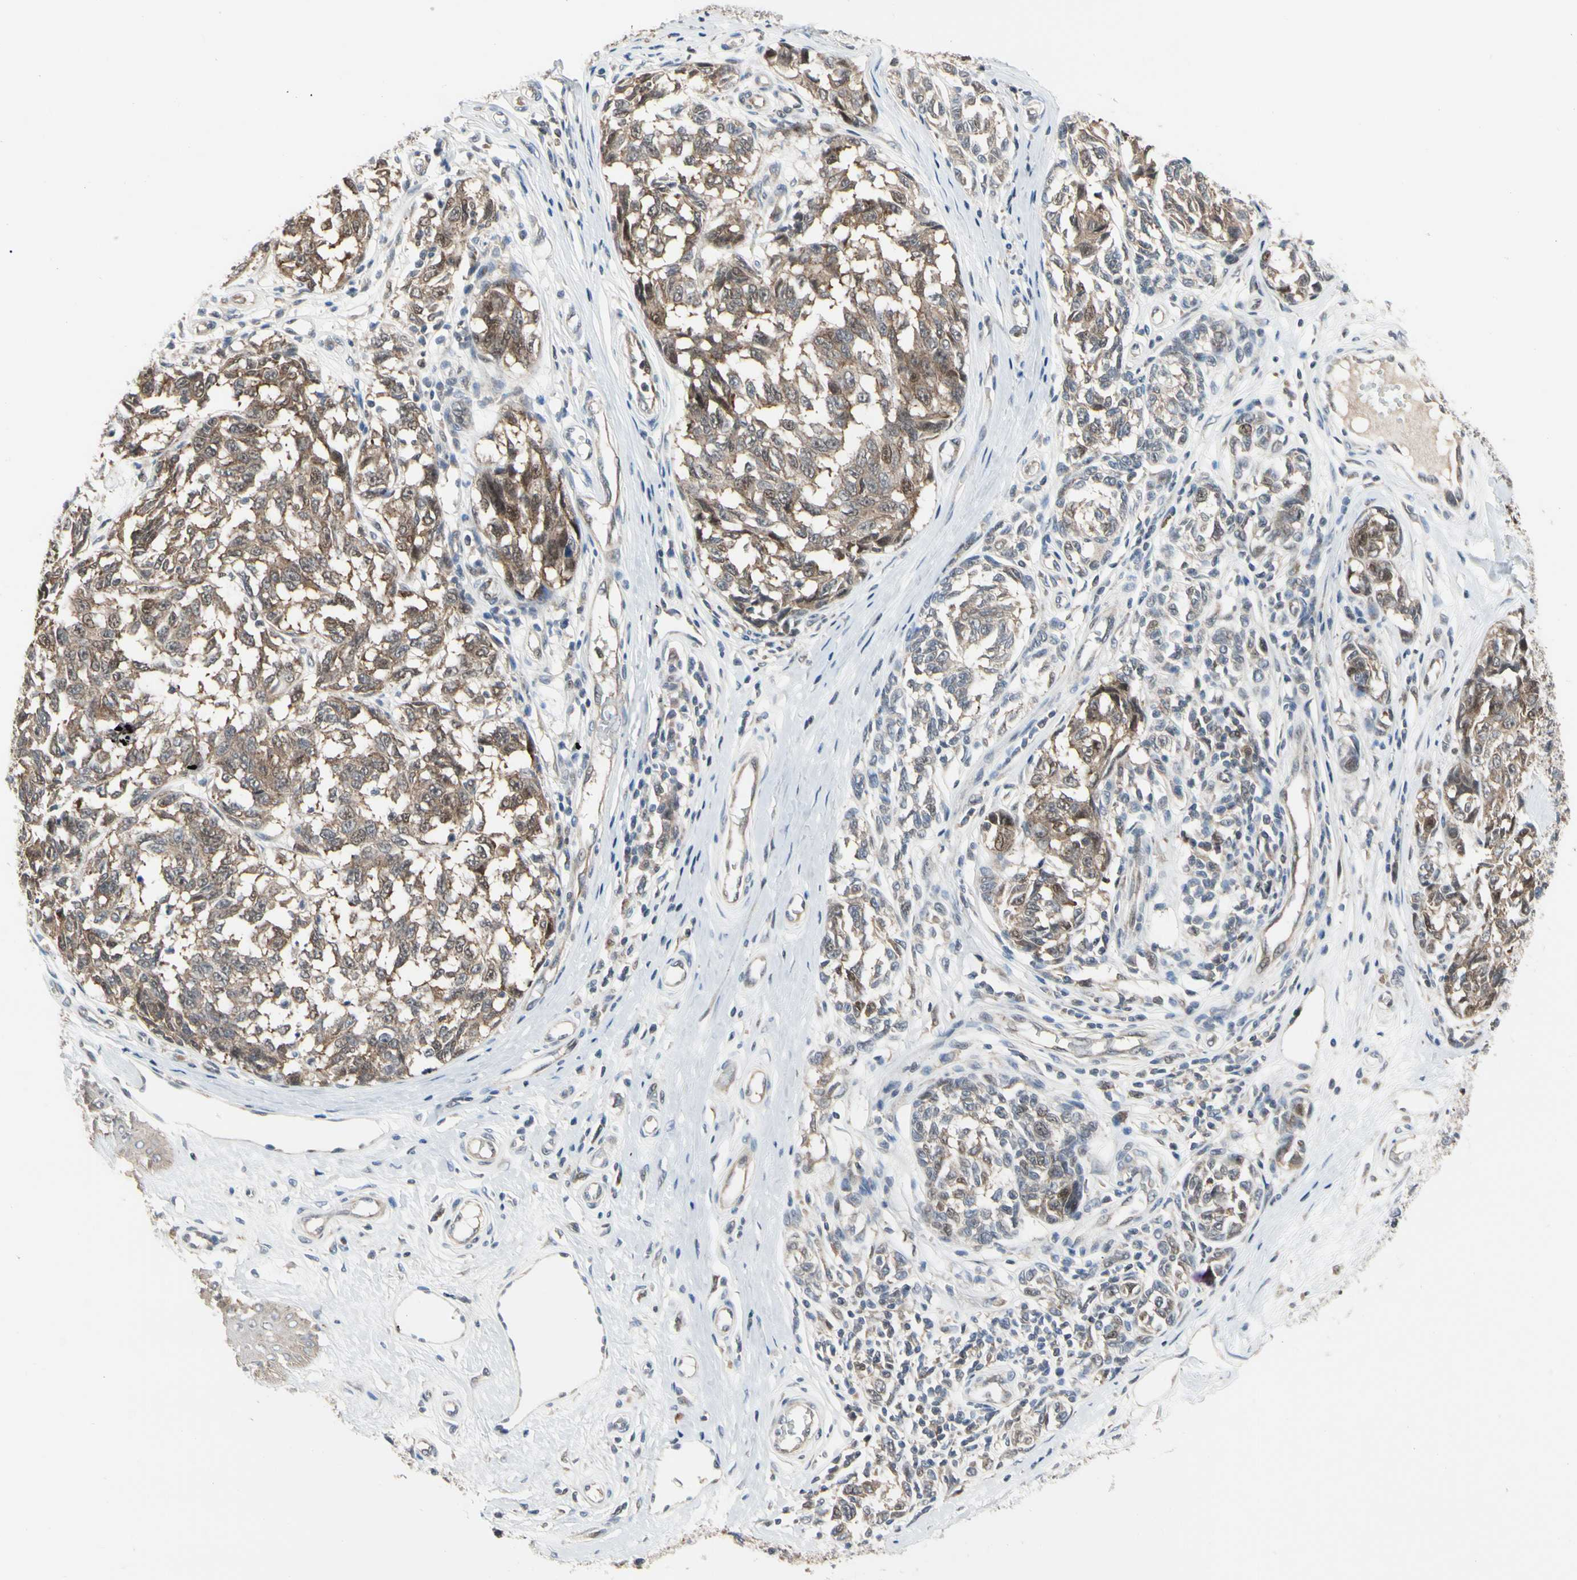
{"staining": {"intensity": "moderate", "quantity": ">75%", "location": "cytoplasmic/membranous"}, "tissue": "melanoma", "cell_type": "Tumor cells", "image_type": "cancer", "snomed": [{"axis": "morphology", "description": "Malignant melanoma, NOS"}, {"axis": "topography", "description": "Skin"}], "caption": "Human malignant melanoma stained with a brown dye reveals moderate cytoplasmic/membranous positive positivity in about >75% of tumor cells.", "gene": "CDK5", "patient": {"sex": "female", "age": 64}}